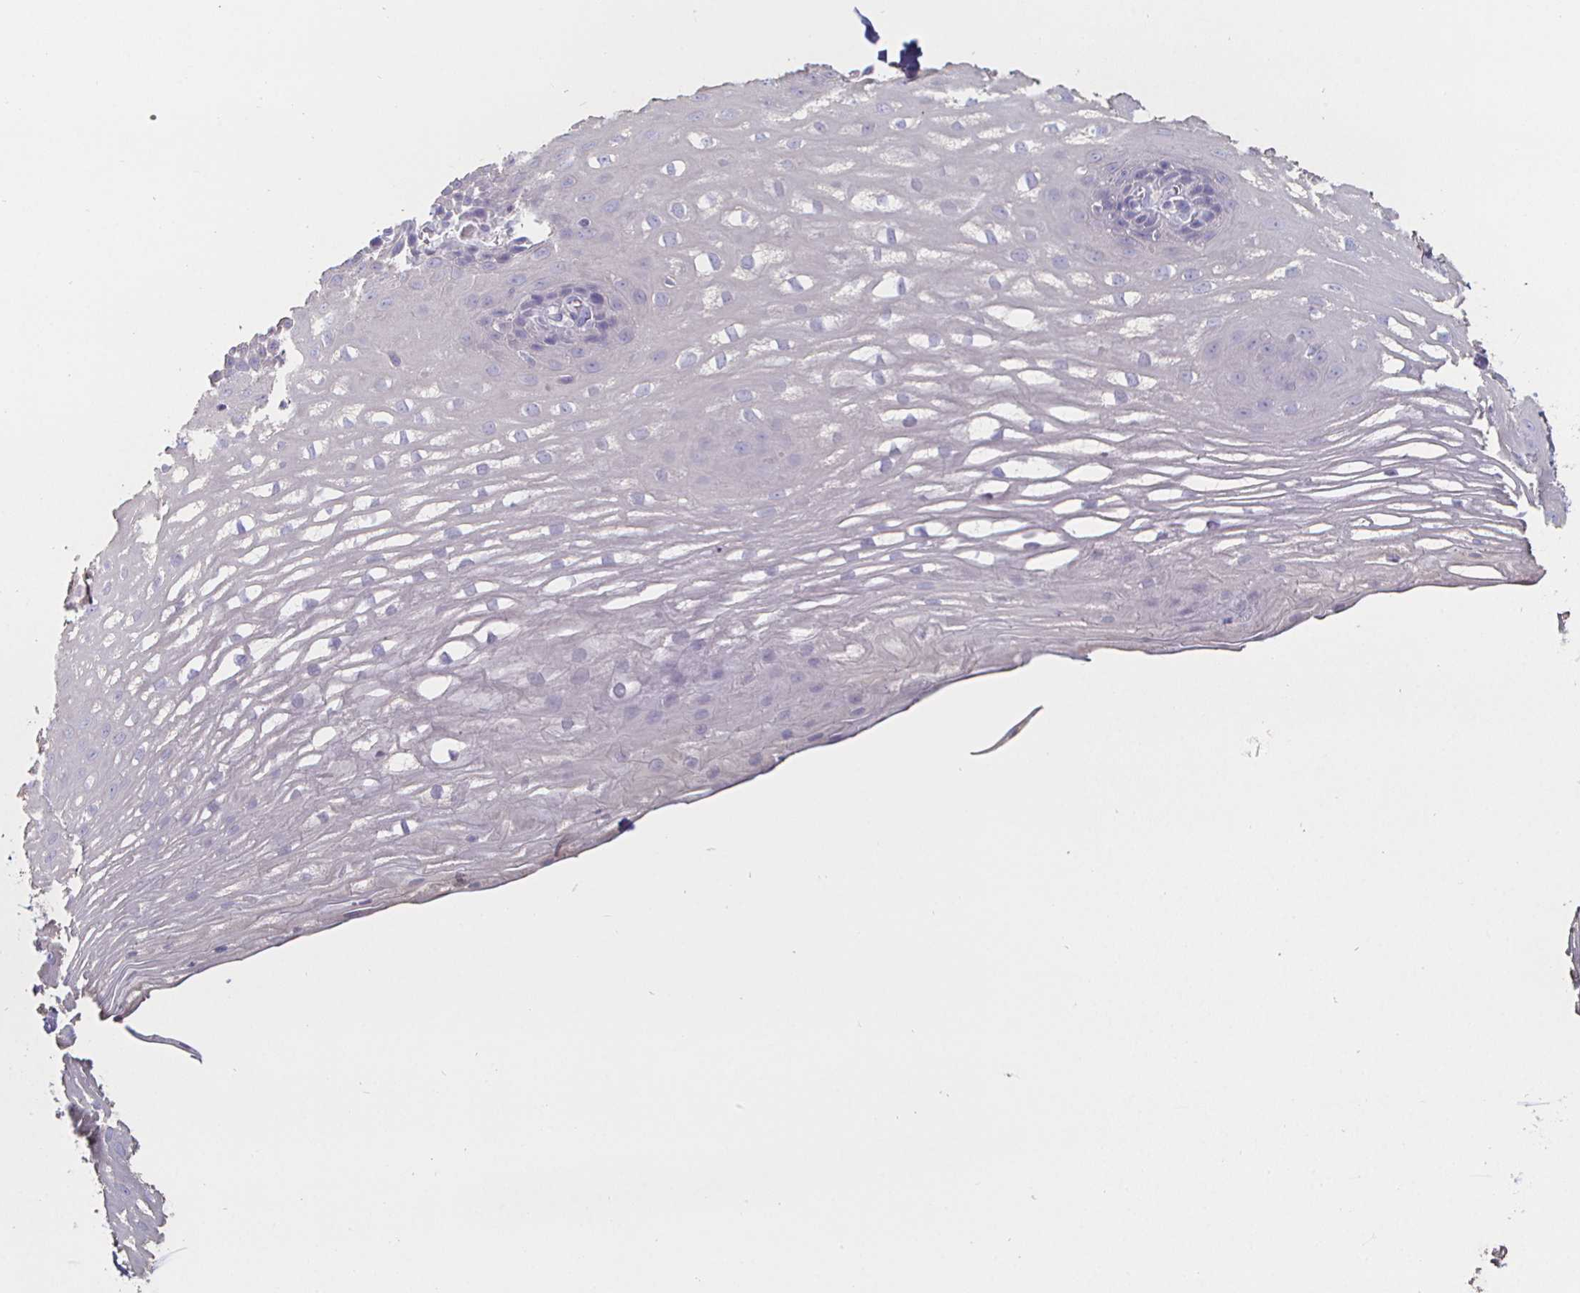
{"staining": {"intensity": "negative", "quantity": "none", "location": "none"}, "tissue": "esophagus", "cell_type": "Squamous epithelial cells", "image_type": "normal", "snomed": [{"axis": "morphology", "description": "Normal tissue, NOS"}, {"axis": "topography", "description": "Esophagus"}], "caption": "Immunohistochemical staining of normal esophagus exhibits no significant positivity in squamous epithelial cells.", "gene": "ENPP1", "patient": {"sex": "male", "age": 62}}